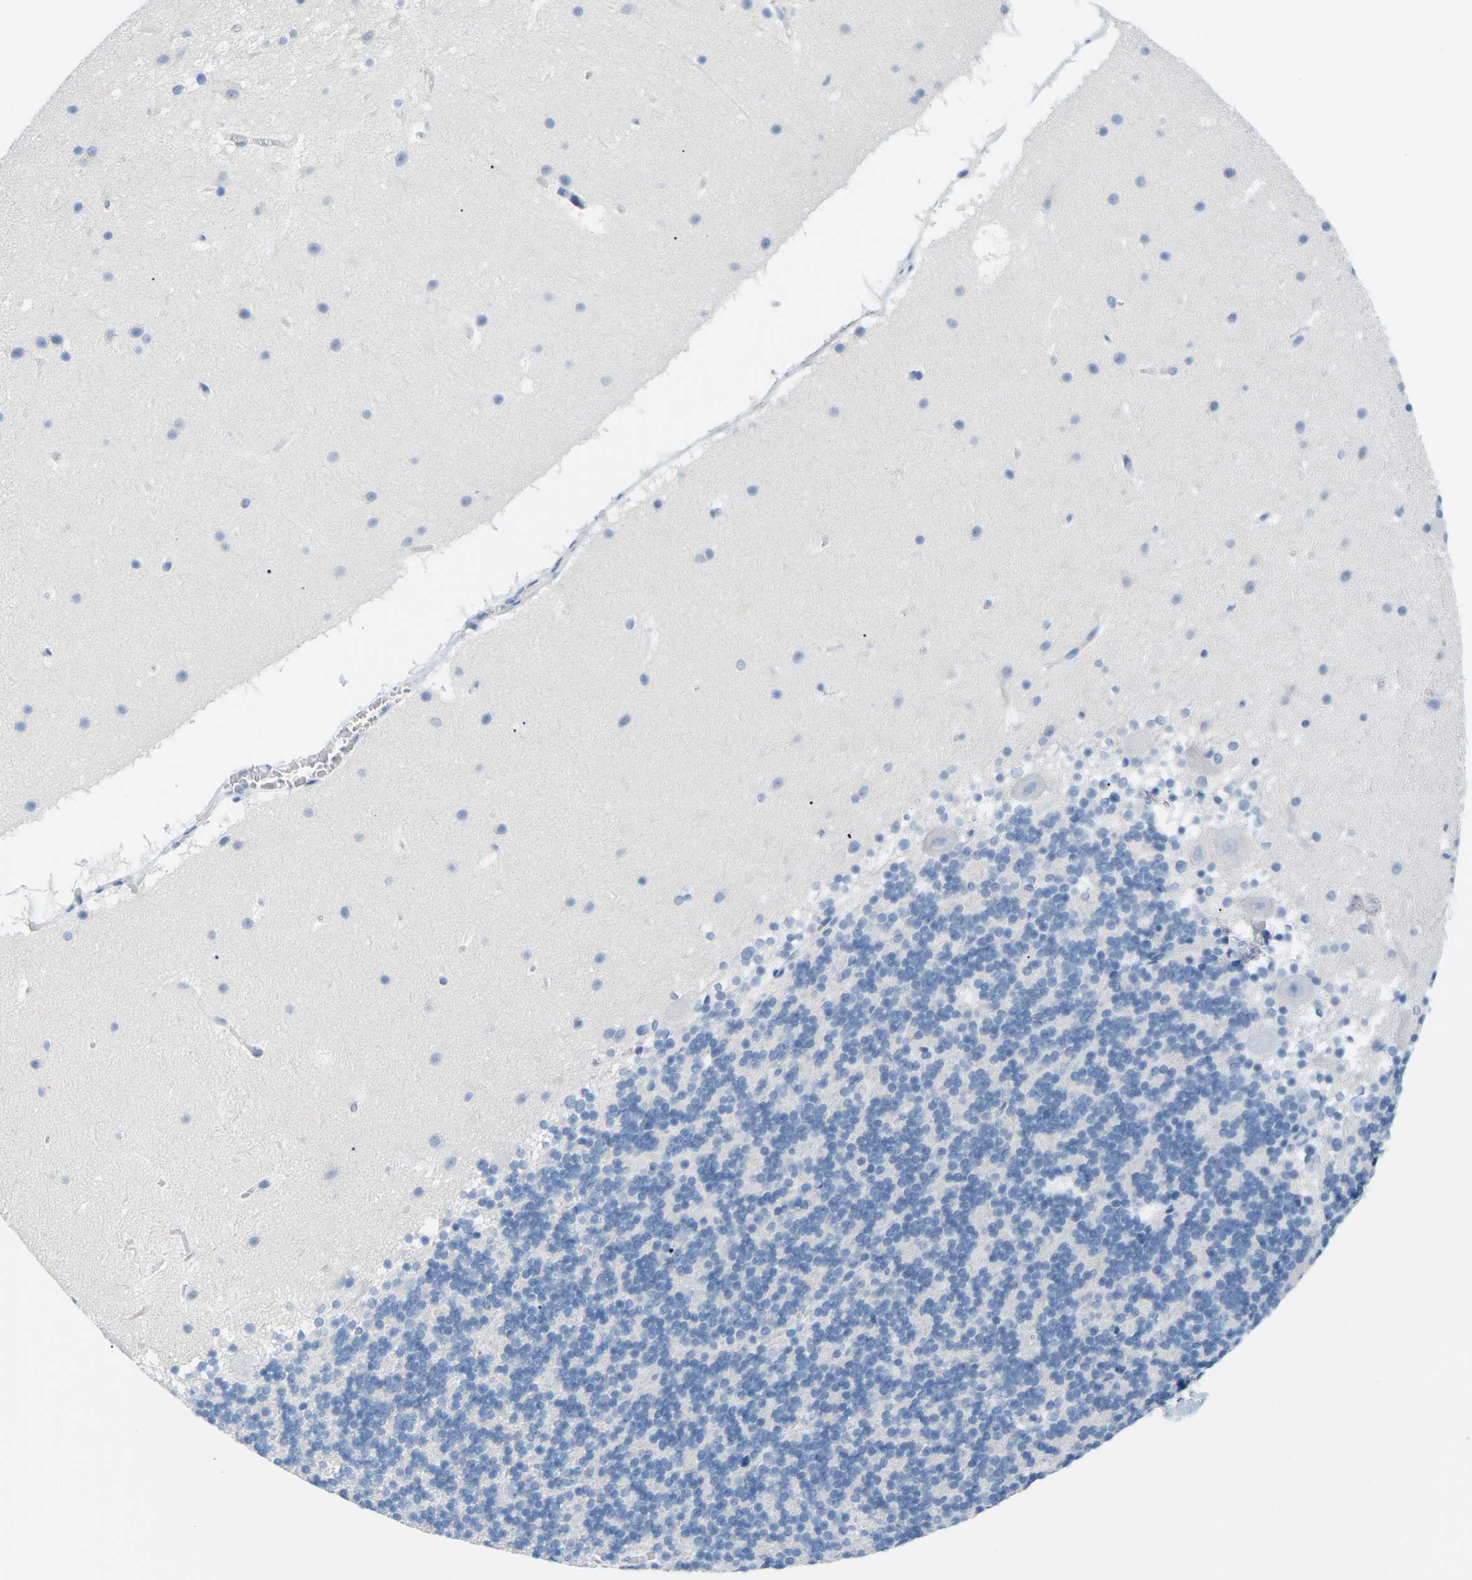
{"staining": {"intensity": "negative", "quantity": "none", "location": "none"}, "tissue": "cerebellum", "cell_type": "Cells in granular layer", "image_type": "normal", "snomed": [{"axis": "morphology", "description": "Normal tissue, NOS"}, {"axis": "topography", "description": "Cerebellum"}], "caption": "Cerebellum stained for a protein using IHC exhibits no expression cells in granular layer.", "gene": "SLC12A1", "patient": {"sex": "male", "age": 45}}